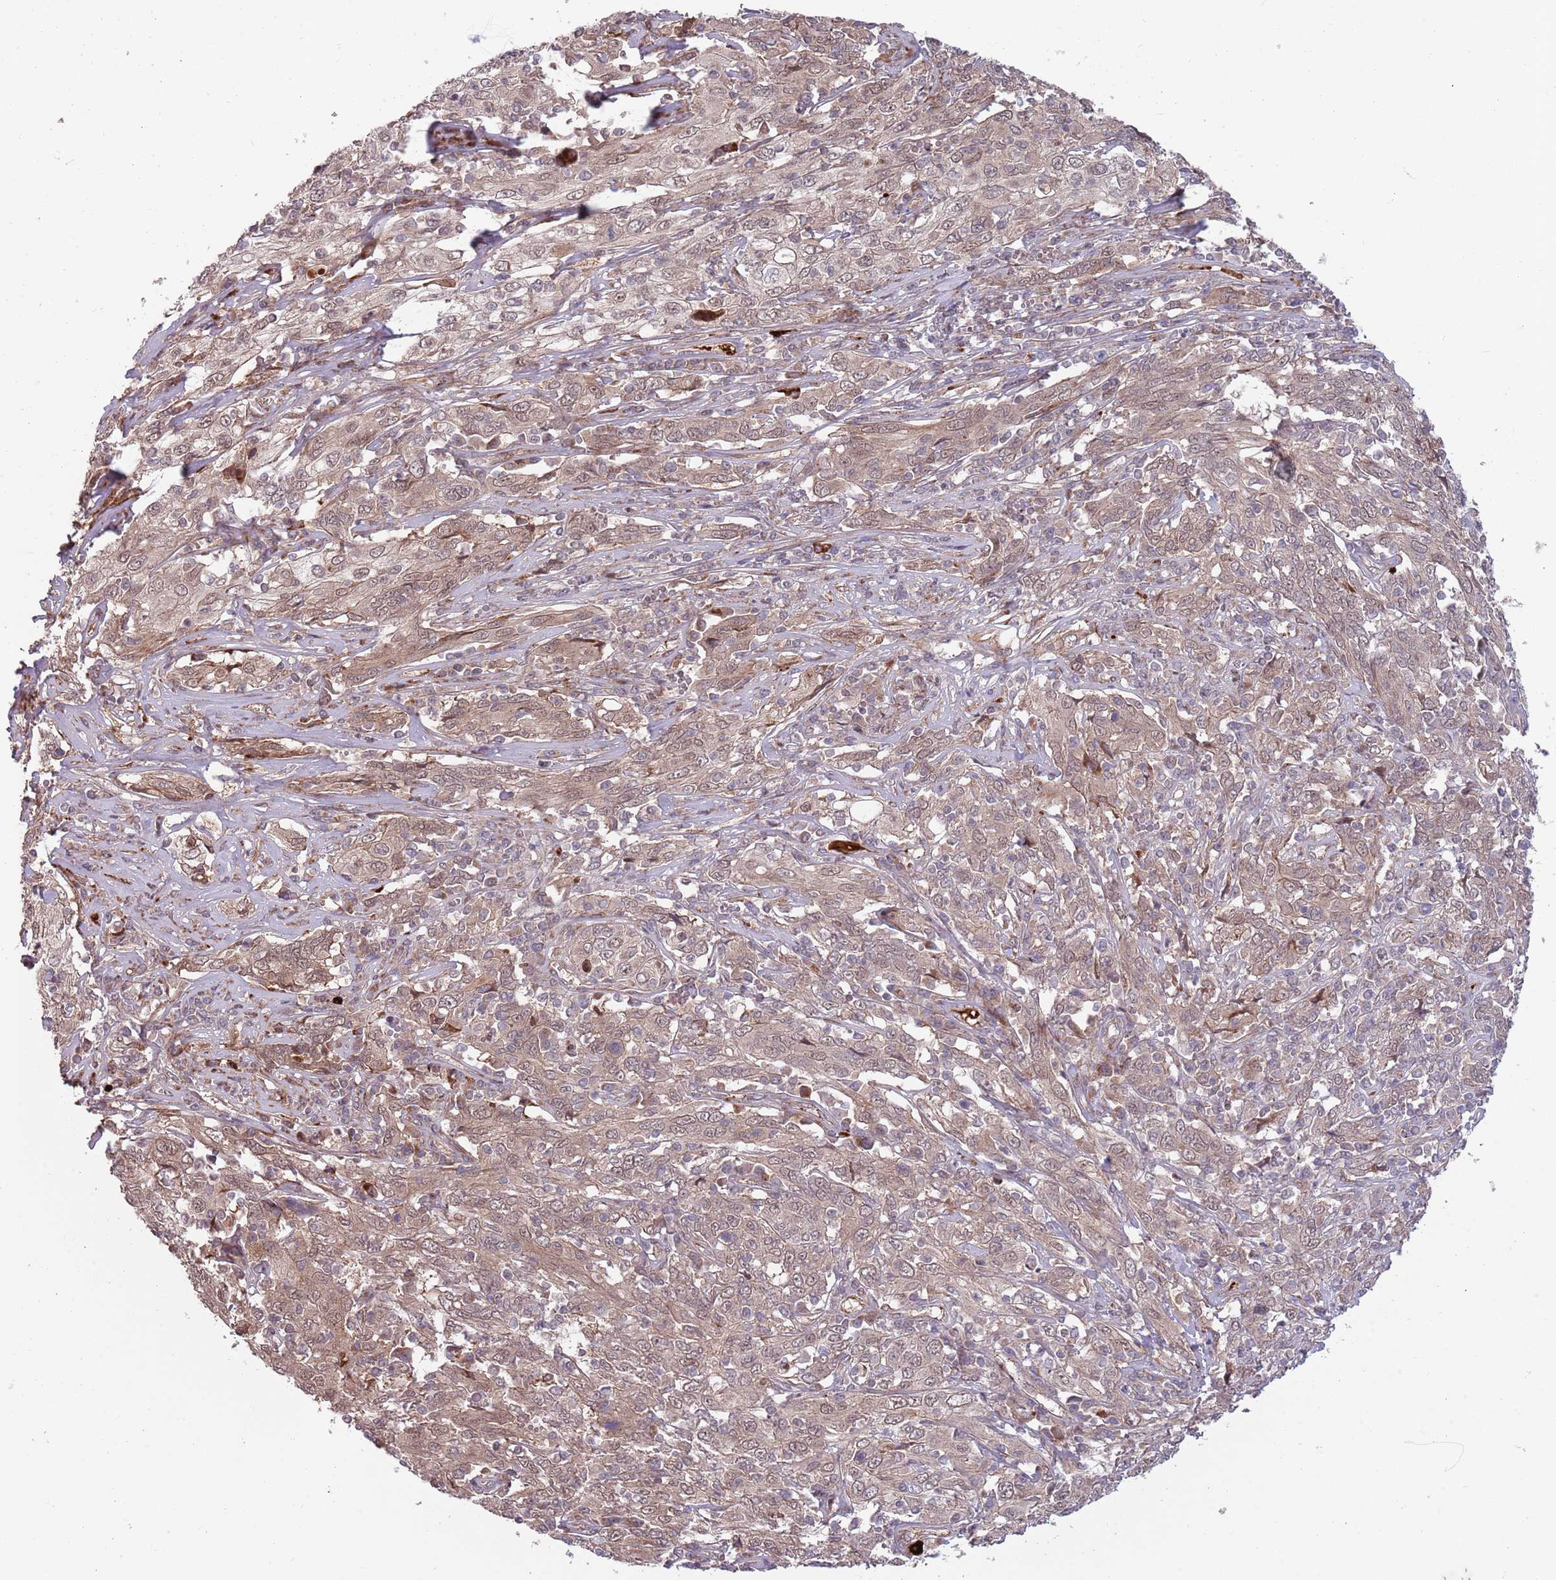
{"staining": {"intensity": "weak", "quantity": ">75%", "location": "cytoplasmic/membranous,nuclear"}, "tissue": "cervical cancer", "cell_type": "Tumor cells", "image_type": "cancer", "snomed": [{"axis": "morphology", "description": "Squamous cell carcinoma, NOS"}, {"axis": "topography", "description": "Cervix"}], "caption": "Human cervical cancer (squamous cell carcinoma) stained for a protein (brown) exhibits weak cytoplasmic/membranous and nuclear positive staining in about >75% of tumor cells.", "gene": "NT5DC4", "patient": {"sex": "female", "age": 46}}